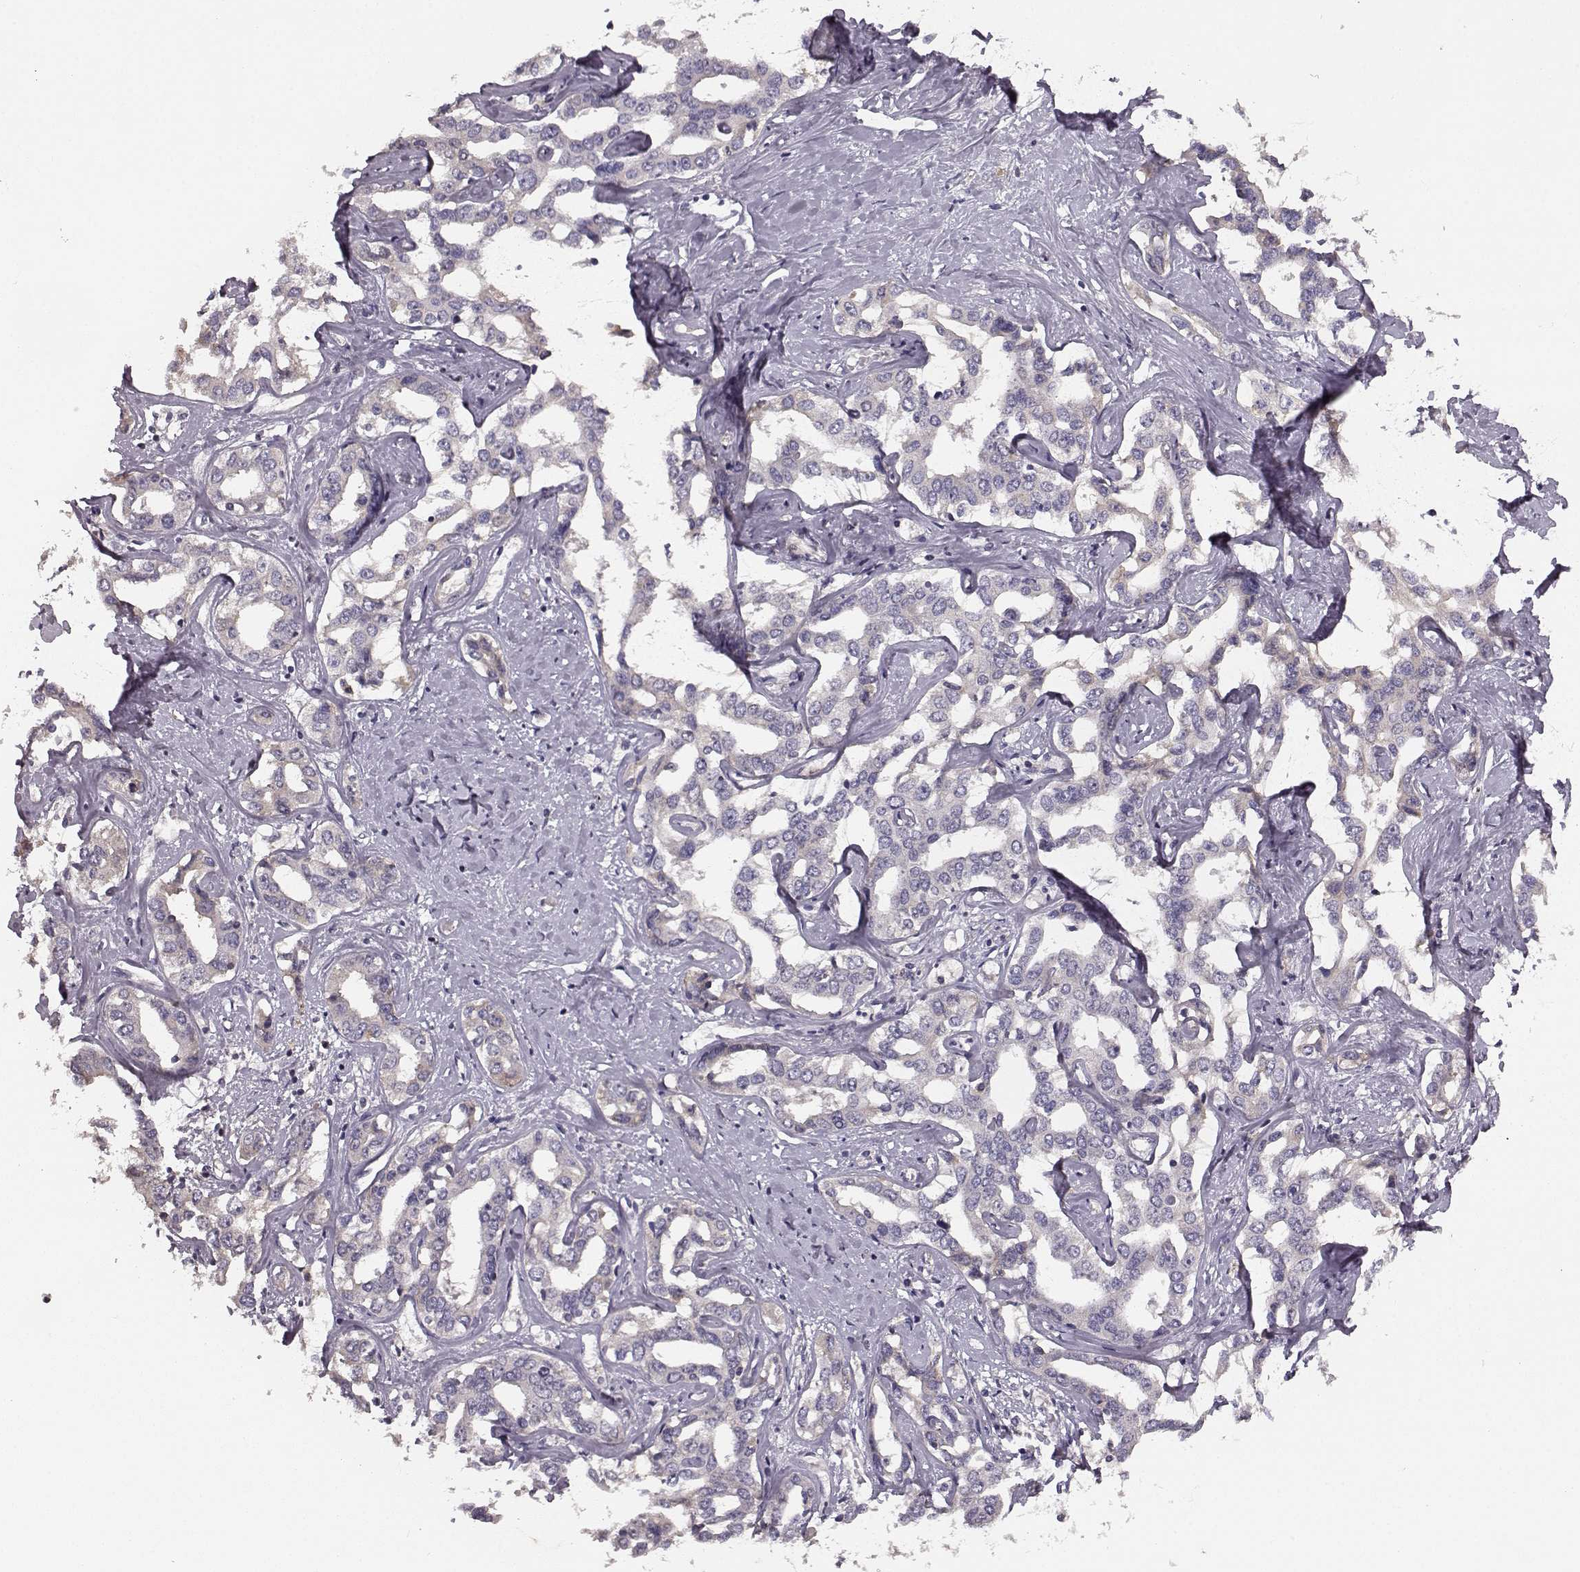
{"staining": {"intensity": "negative", "quantity": "none", "location": "none"}, "tissue": "liver cancer", "cell_type": "Tumor cells", "image_type": "cancer", "snomed": [{"axis": "morphology", "description": "Cholangiocarcinoma"}, {"axis": "topography", "description": "Liver"}], "caption": "This histopathology image is of liver cancer (cholangiocarcinoma) stained with immunohistochemistry (IHC) to label a protein in brown with the nuclei are counter-stained blue. There is no staining in tumor cells.", "gene": "YJEFN3", "patient": {"sex": "male", "age": 59}}